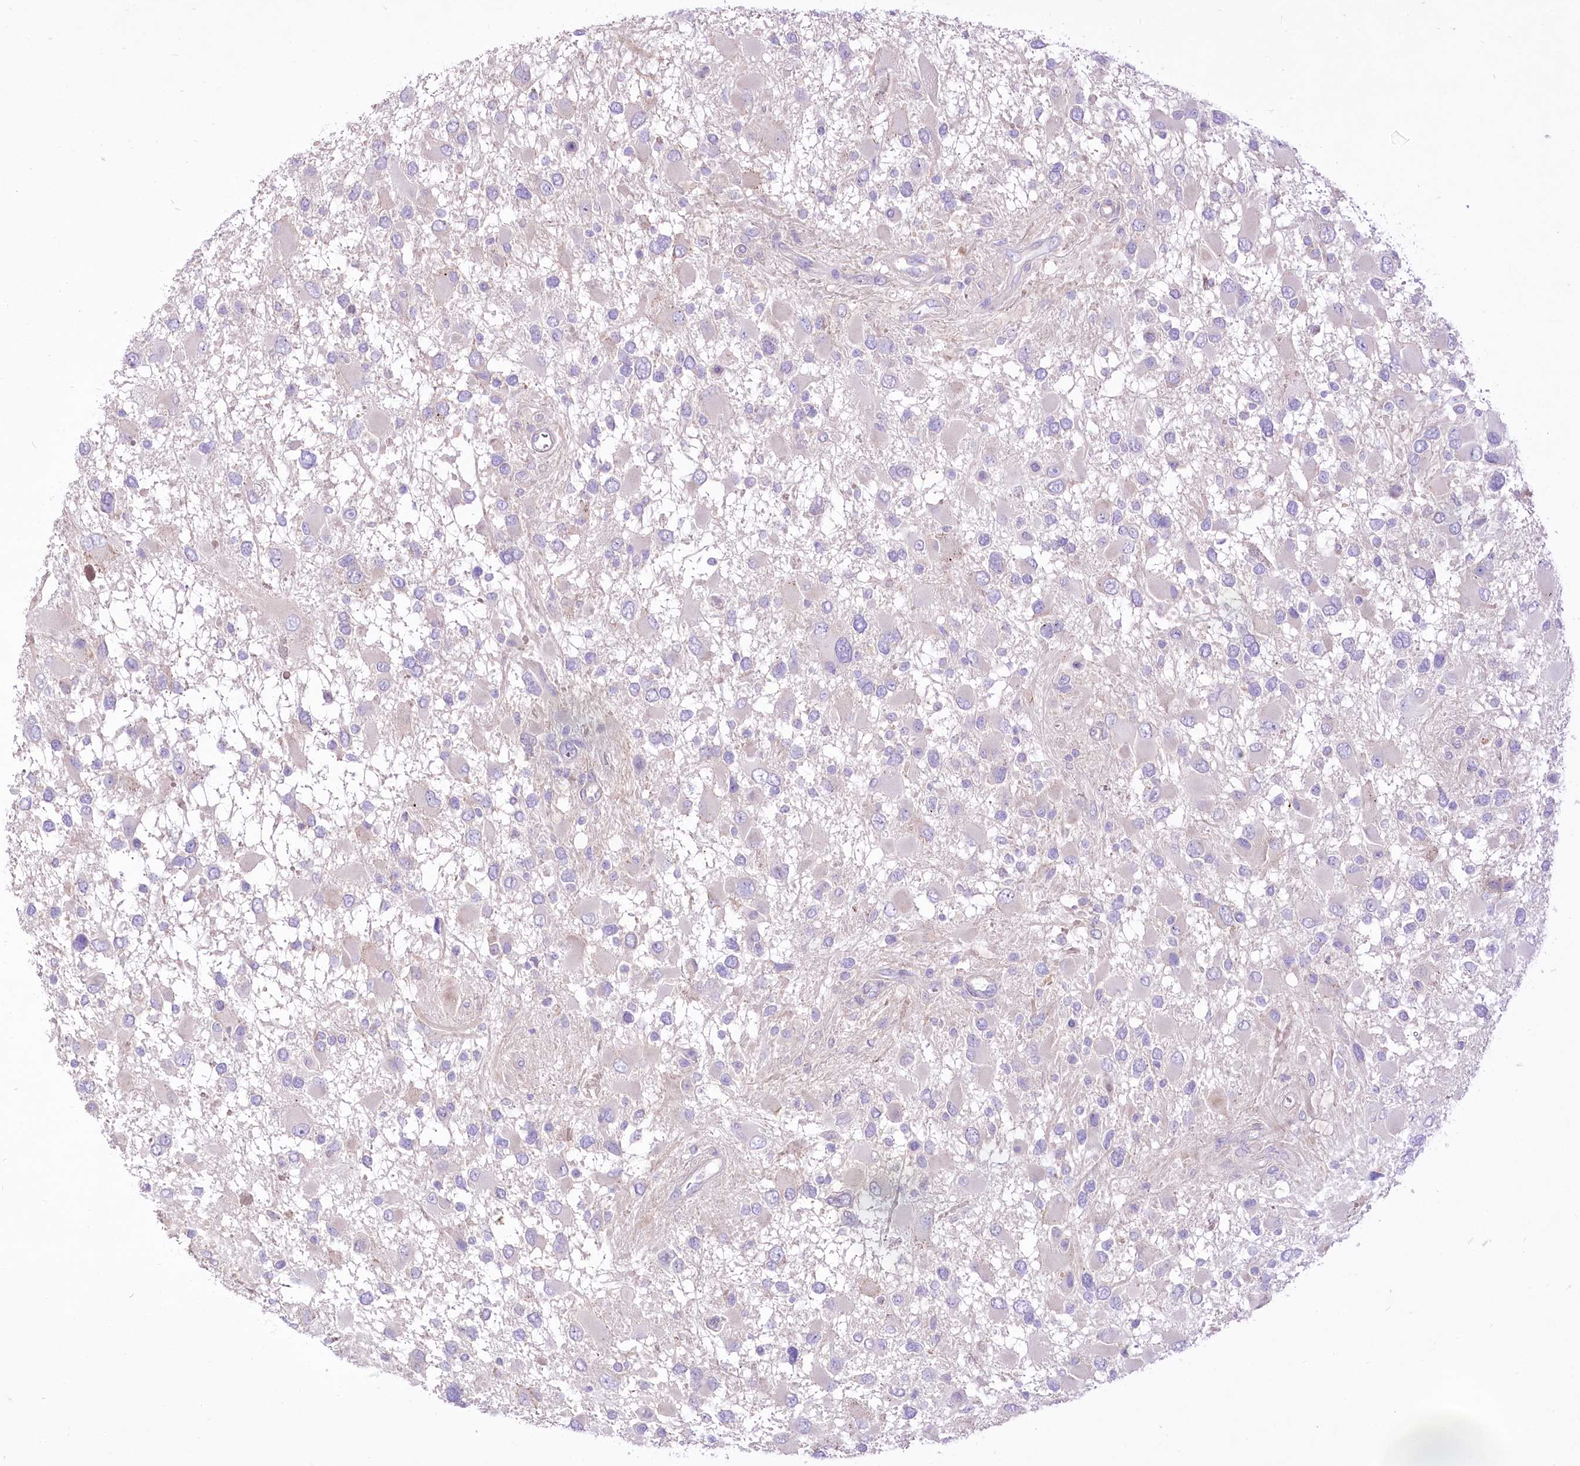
{"staining": {"intensity": "negative", "quantity": "none", "location": "none"}, "tissue": "glioma", "cell_type": "Tumor cells", "image_type": "cancer", "snomed": [{"axis": "morphology", "description": "Glioma, malignant, High grade"}, {"axis": "topography", "description": "Brain"}], "caption": "This is a image of IHC staining of malignant high-grade glioma, which shows no staining in tumor cells. Nuclei are stained in blue.", "gene": "HELT", "patient": {"sex": "male", "age": 53}}